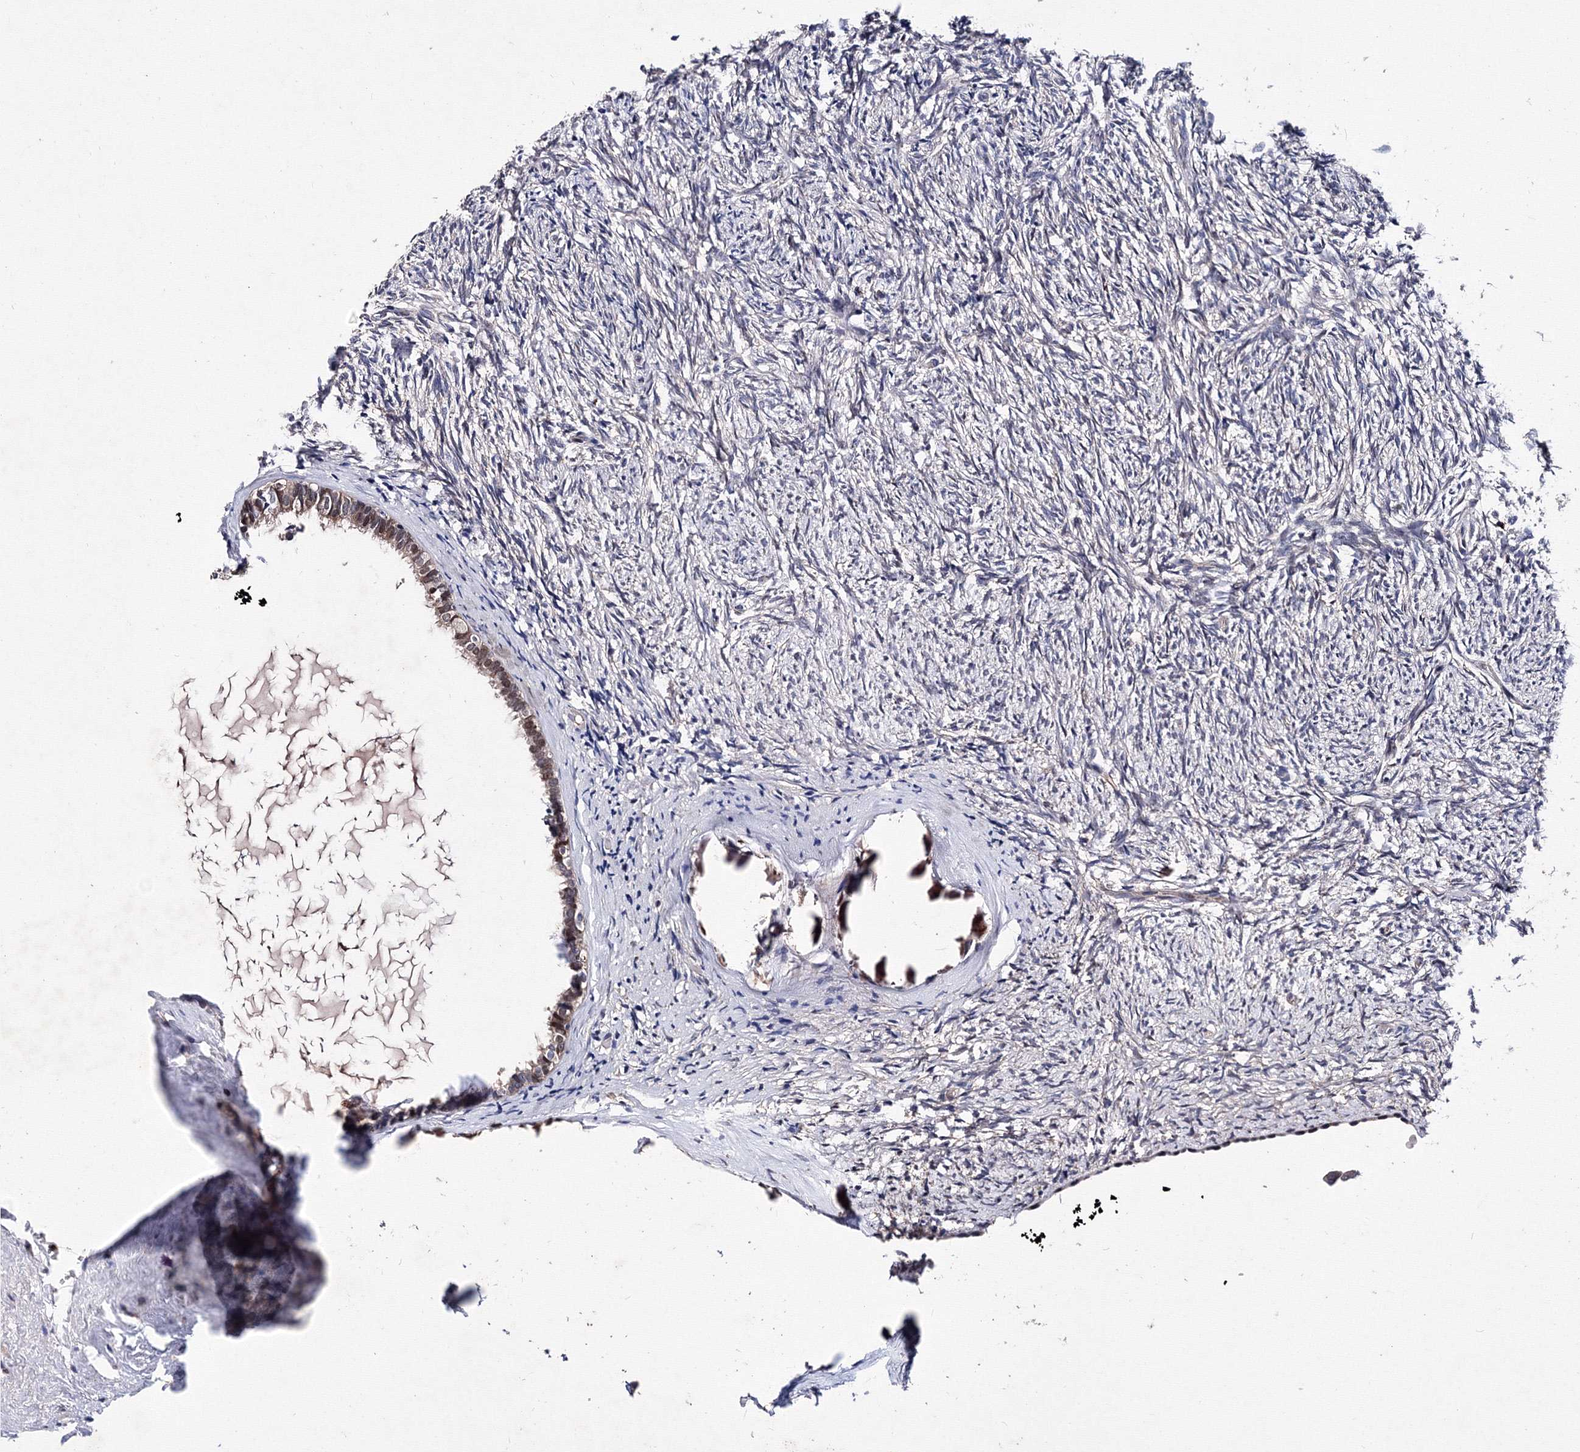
{"staining": {"intensity": "negative", "quantity": "none", "location": "none"}, "tissue": "ovary", "cell_type": "Ovarian stroma cells", "image_type": "normal", "snomed": [{"axis": "morphology", "description": "Normal tissue, NOS"}, {"axis": "topography", "description": "Ovary"}], "caption": "High power microscopy micrograph of an IHC image of normal ovary, revealing no significant expression in ovarian stroma cells.", "gene": "PHYKPL", "patient": {"sex": "female", "age": 60}}